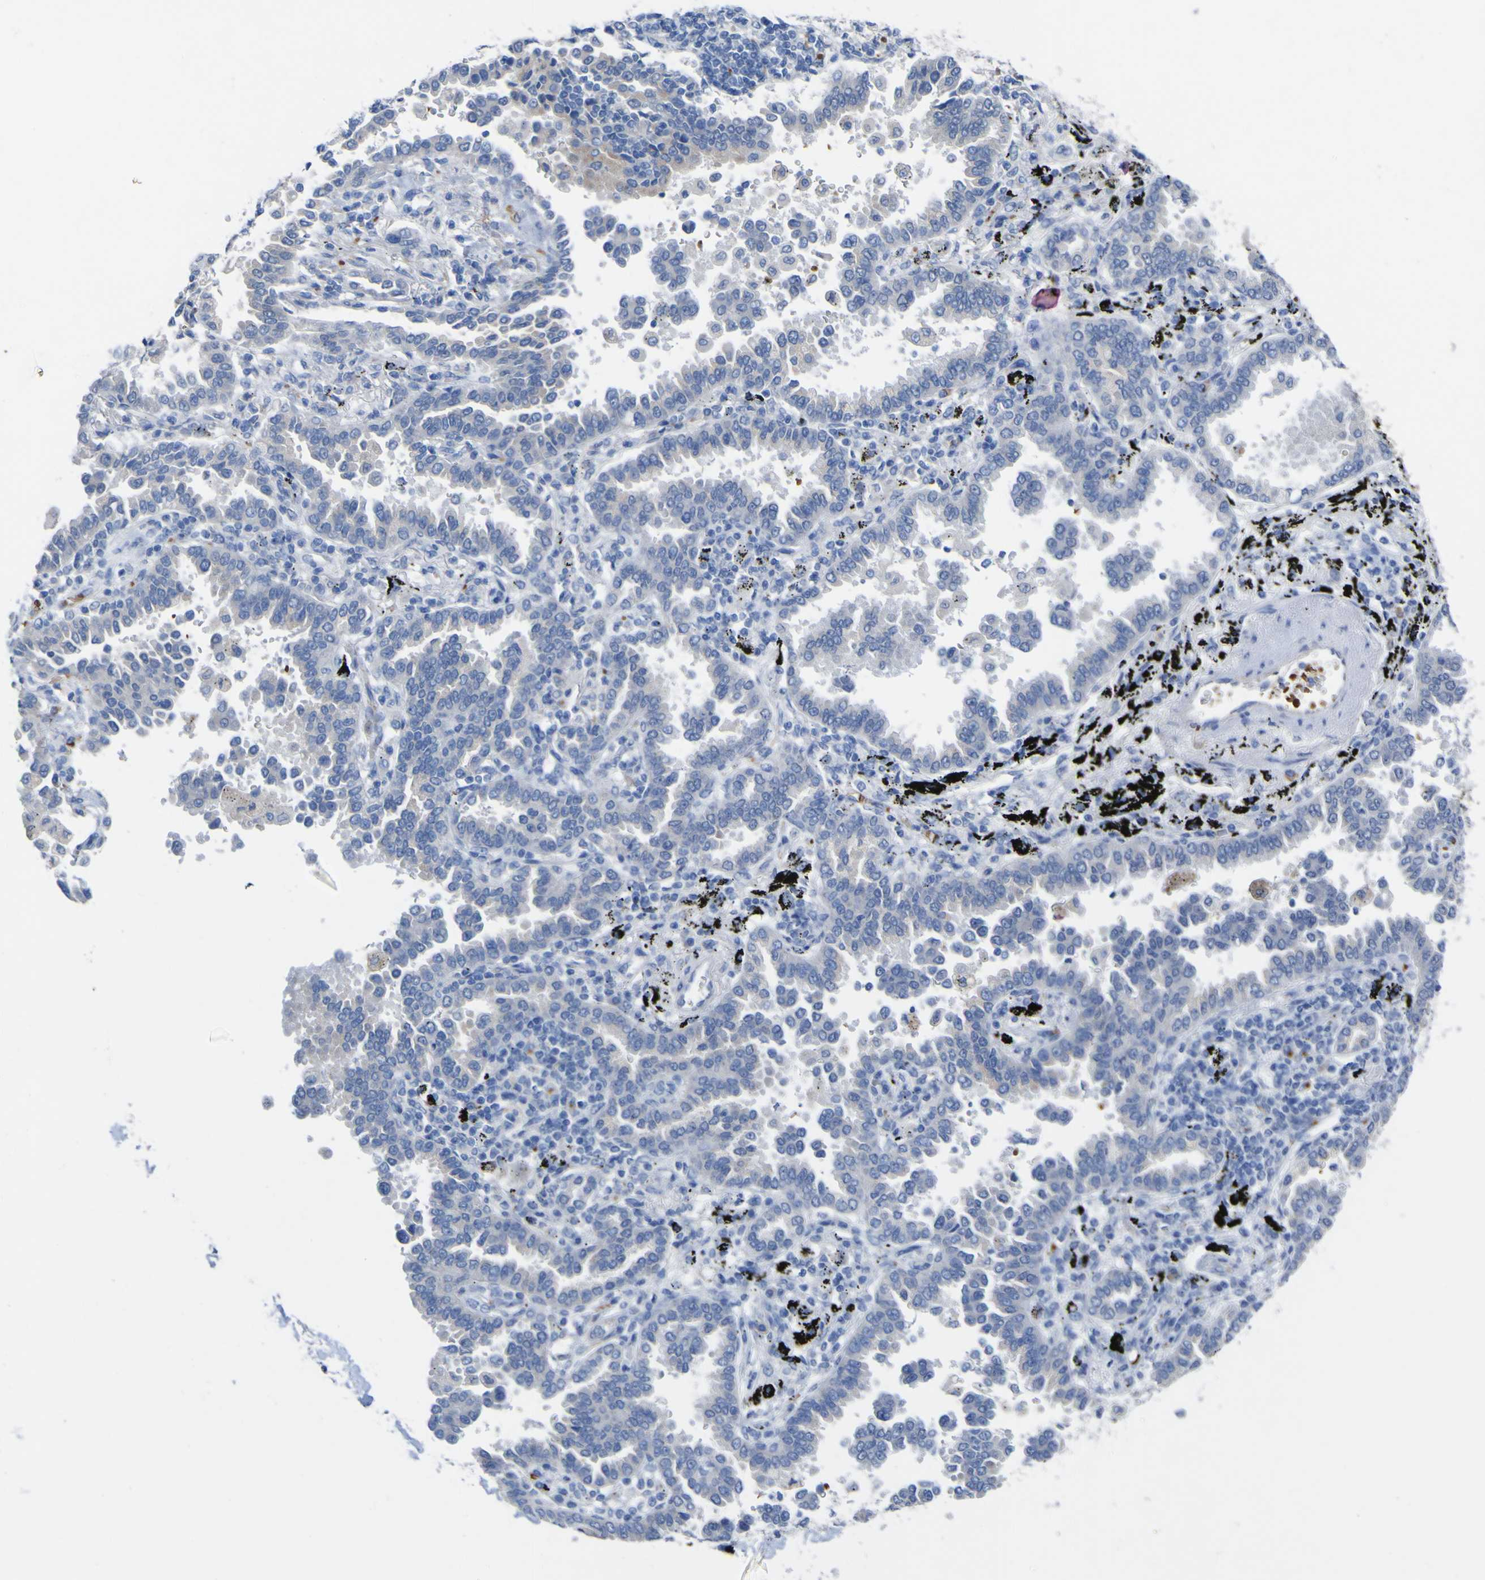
{"staining": {"intensity": "negative", "quantity": "none", "location": "none"}, "tissue": "lung cancer", "cell_type": "Tumor cells", "image_type": "cancer", "snomed": [{"axis": "morphology", "description": "Normal tissue, NOS"}, {"axis": "morphology", "description": "Adenocarcinoma, NOS"}, {"axis": "topography", "description": "Lung"}], "caption": "This is an immunohistochemistry image of lung cancer. There is no expression in tumor cells.", "gene": "GCM1", "patient": {"sex": "male", "age": 59}}